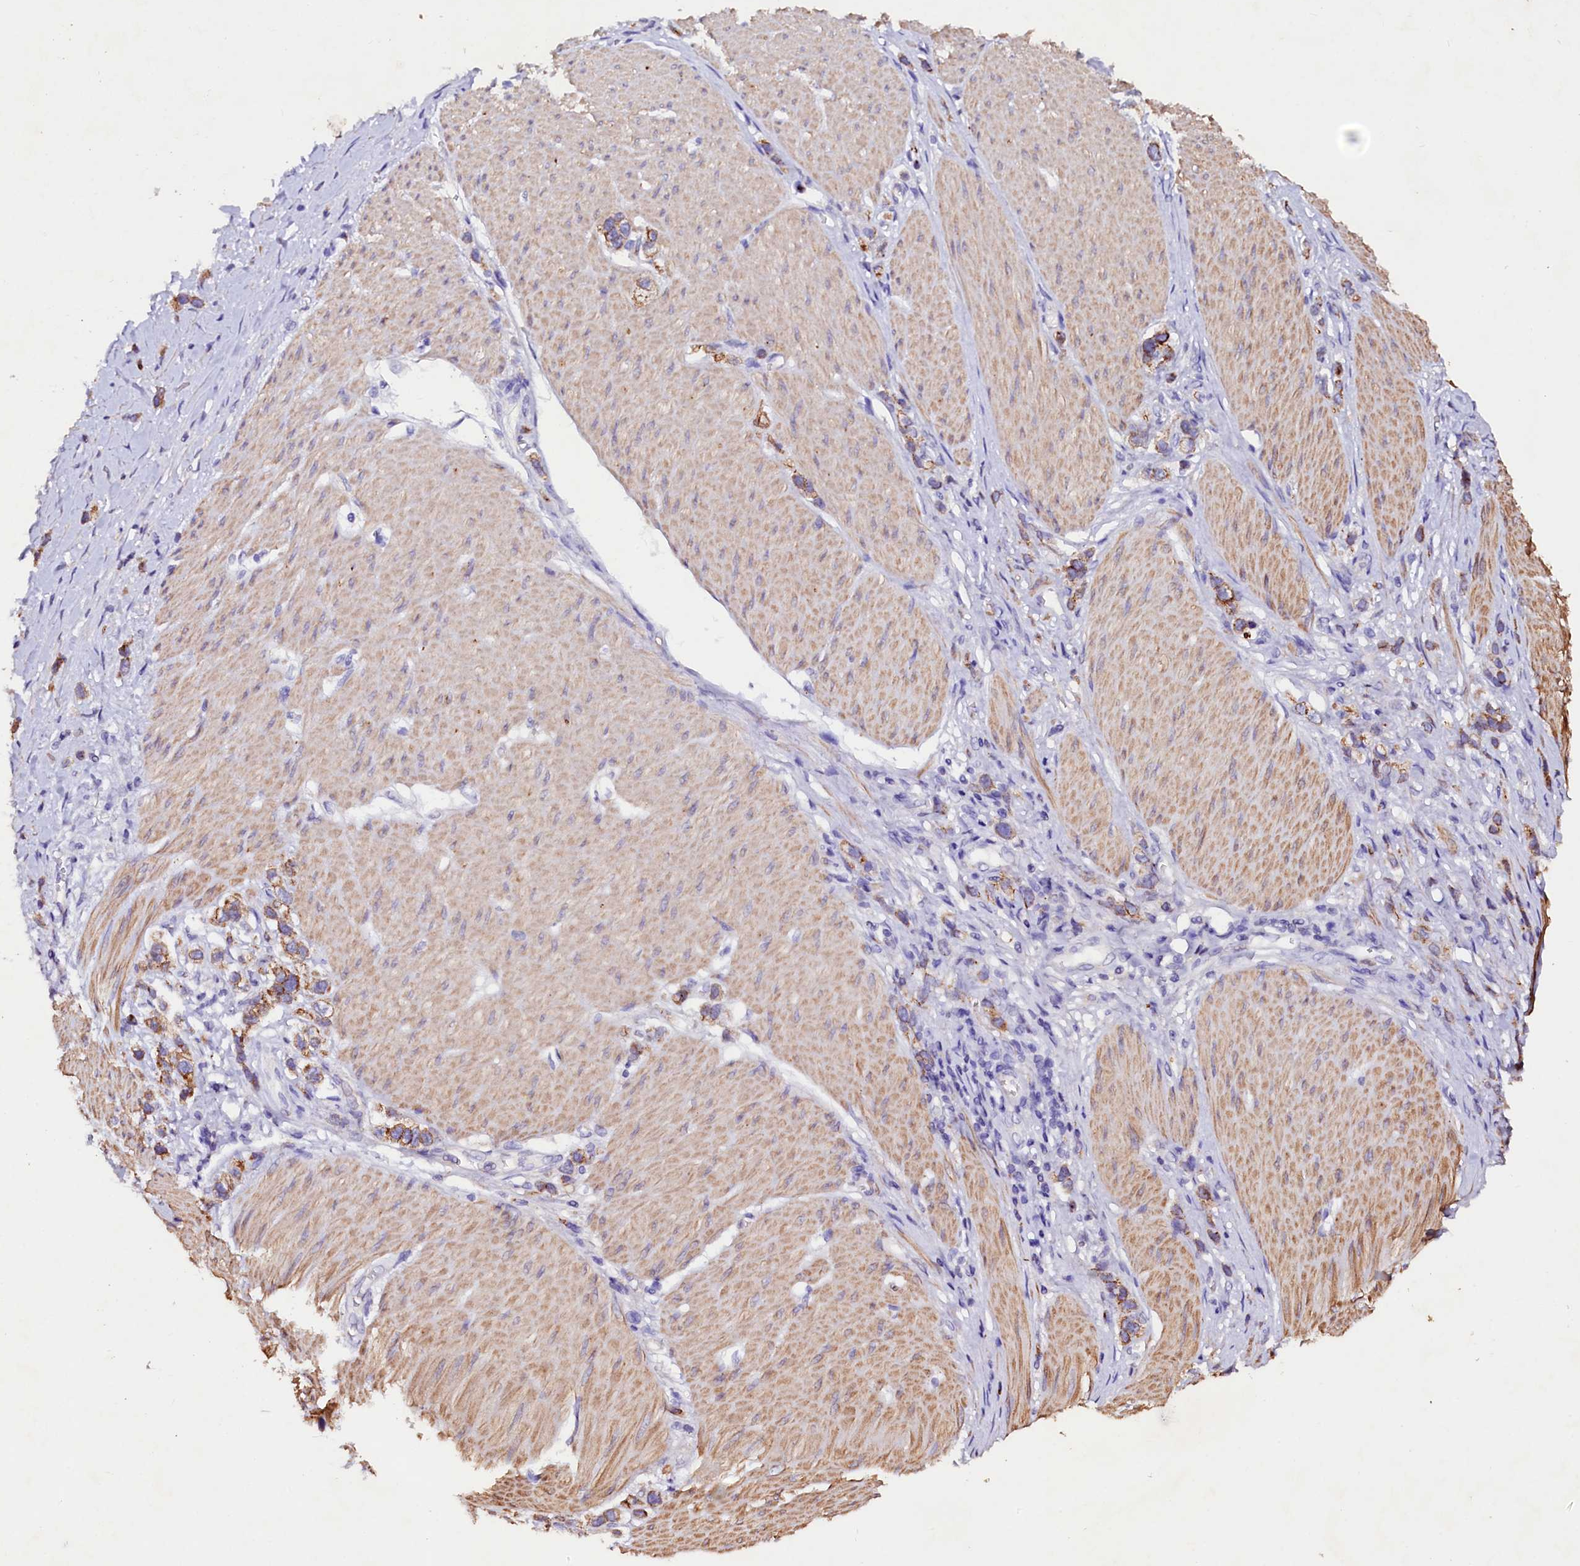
{"staining": {"intensity": "moderate", "quantity": ">75%", "location": "cytoplasmic/membranous"}, "tissue": "stomach cancer", "cell_type": "Tumor cells", "image_type": "cancer", "snomed": [{"axis": "morphology", "description": "Normal tissue, NOS"}, {"axis": "morphology", "description": "Adenocarcinoma, NOS"}, {"axis": "topography", "description": "Stomach, upper"}, {"axis": "topography", "description": "Stomach"}], "caption": "Approximately >75% of tumor cells in stomach cancer (adenocarcinoma) demonstrate moderate cytoplasmic/membranous protein positivity as visualized by brown immunohistochemical staining.", "gene": "VPS36", "patient": {"sex": "female", "age": 65}}